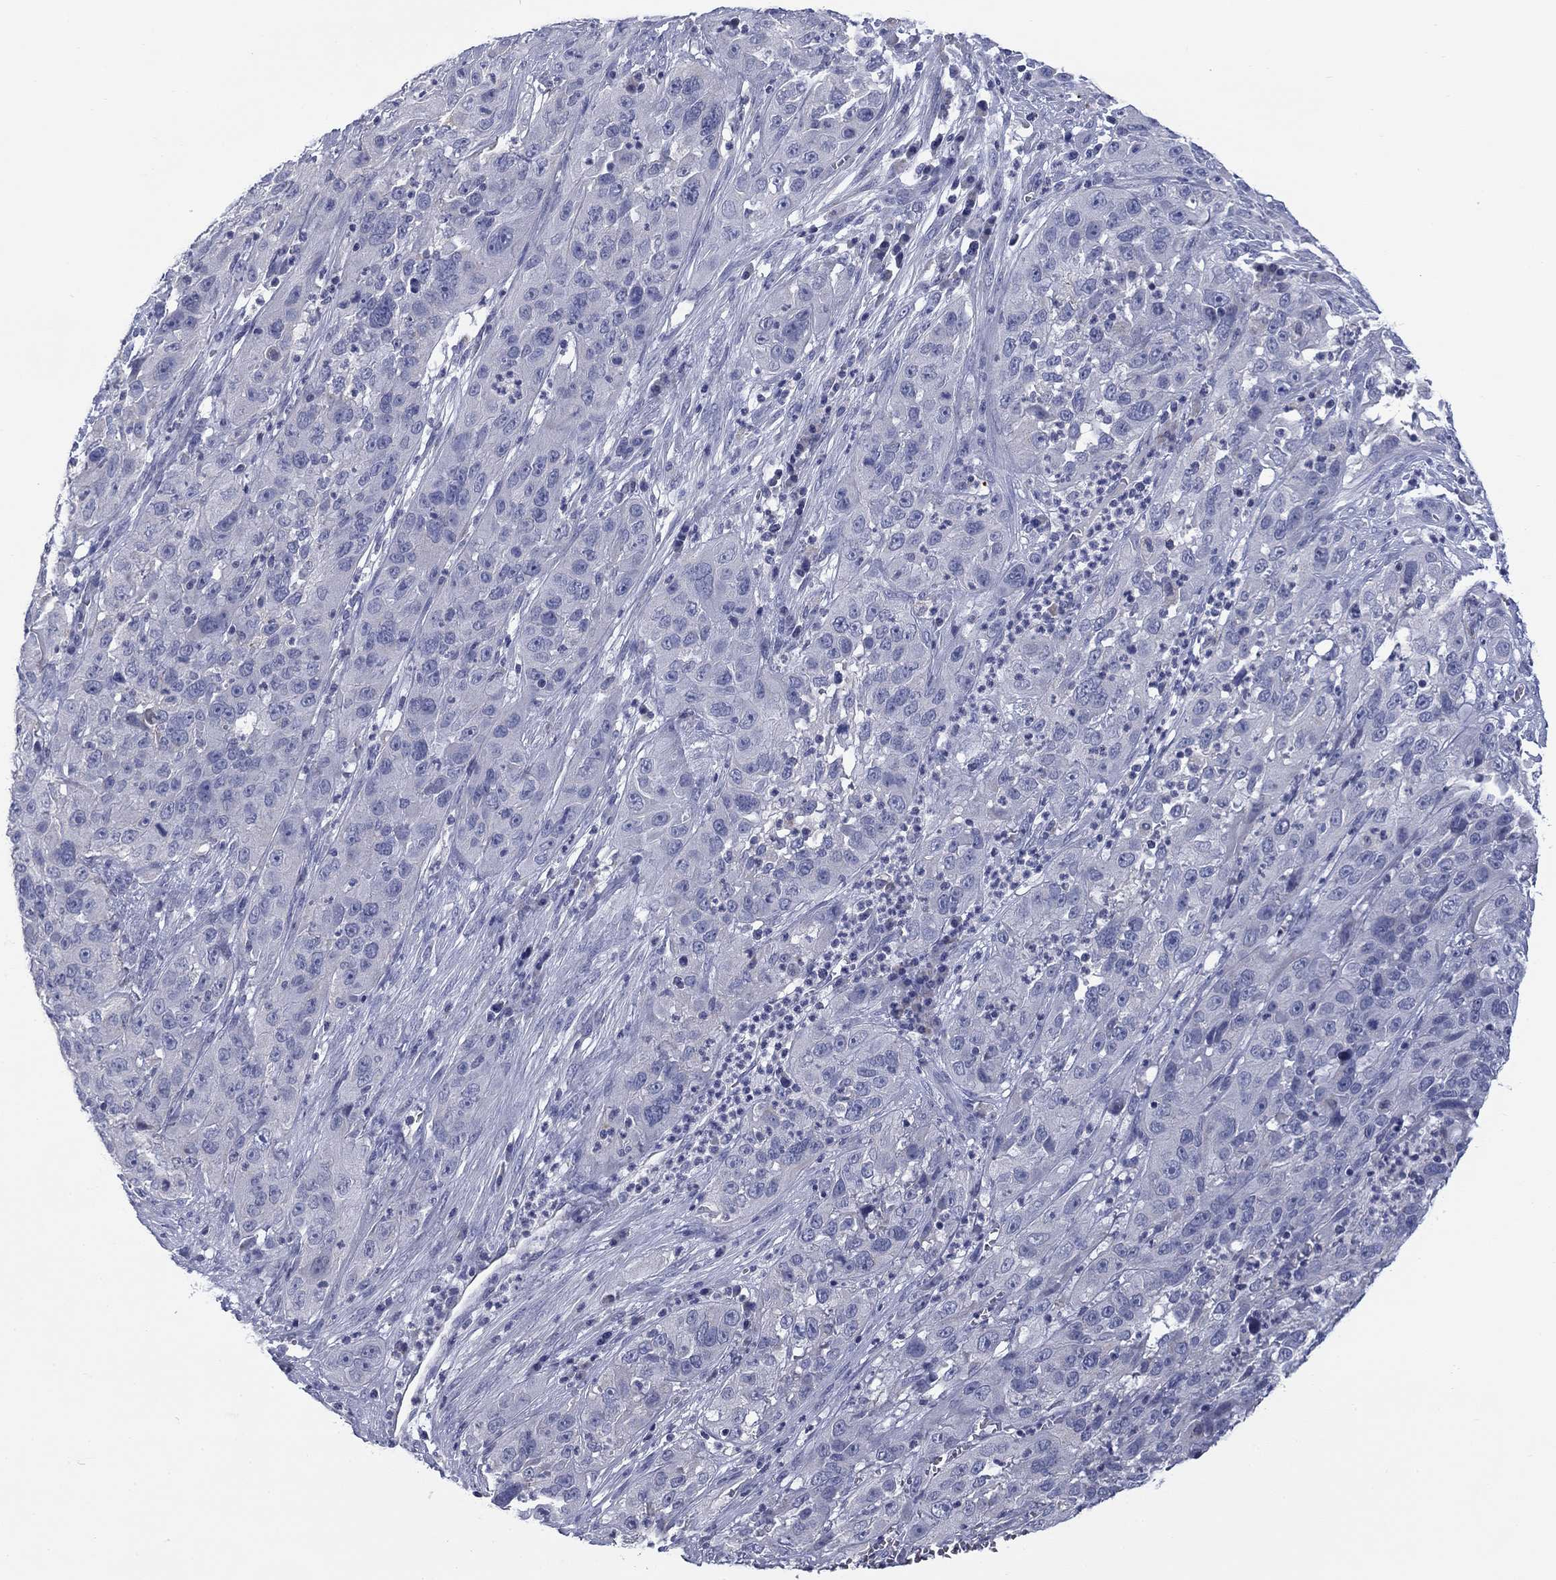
{"staining": {"intensity": "negative", "quantity": "none", "location": "none"}, "tissue": "cervical cancer", "cell_type": "Tumor cells", "image_type": "cancer", "snomed": [{"axis": "morphology", "description": "Squamous cell carcinoma, NOS"}, {"axis": "topography", "description": "Cervix"}], "caption": "Immunohistochemical staining of human squamous cell carcinoma (cervical) demonstrates no significant expression in tumor cells.", "gene": "FRK", "patient": {"sex": "female", "age": 32}}